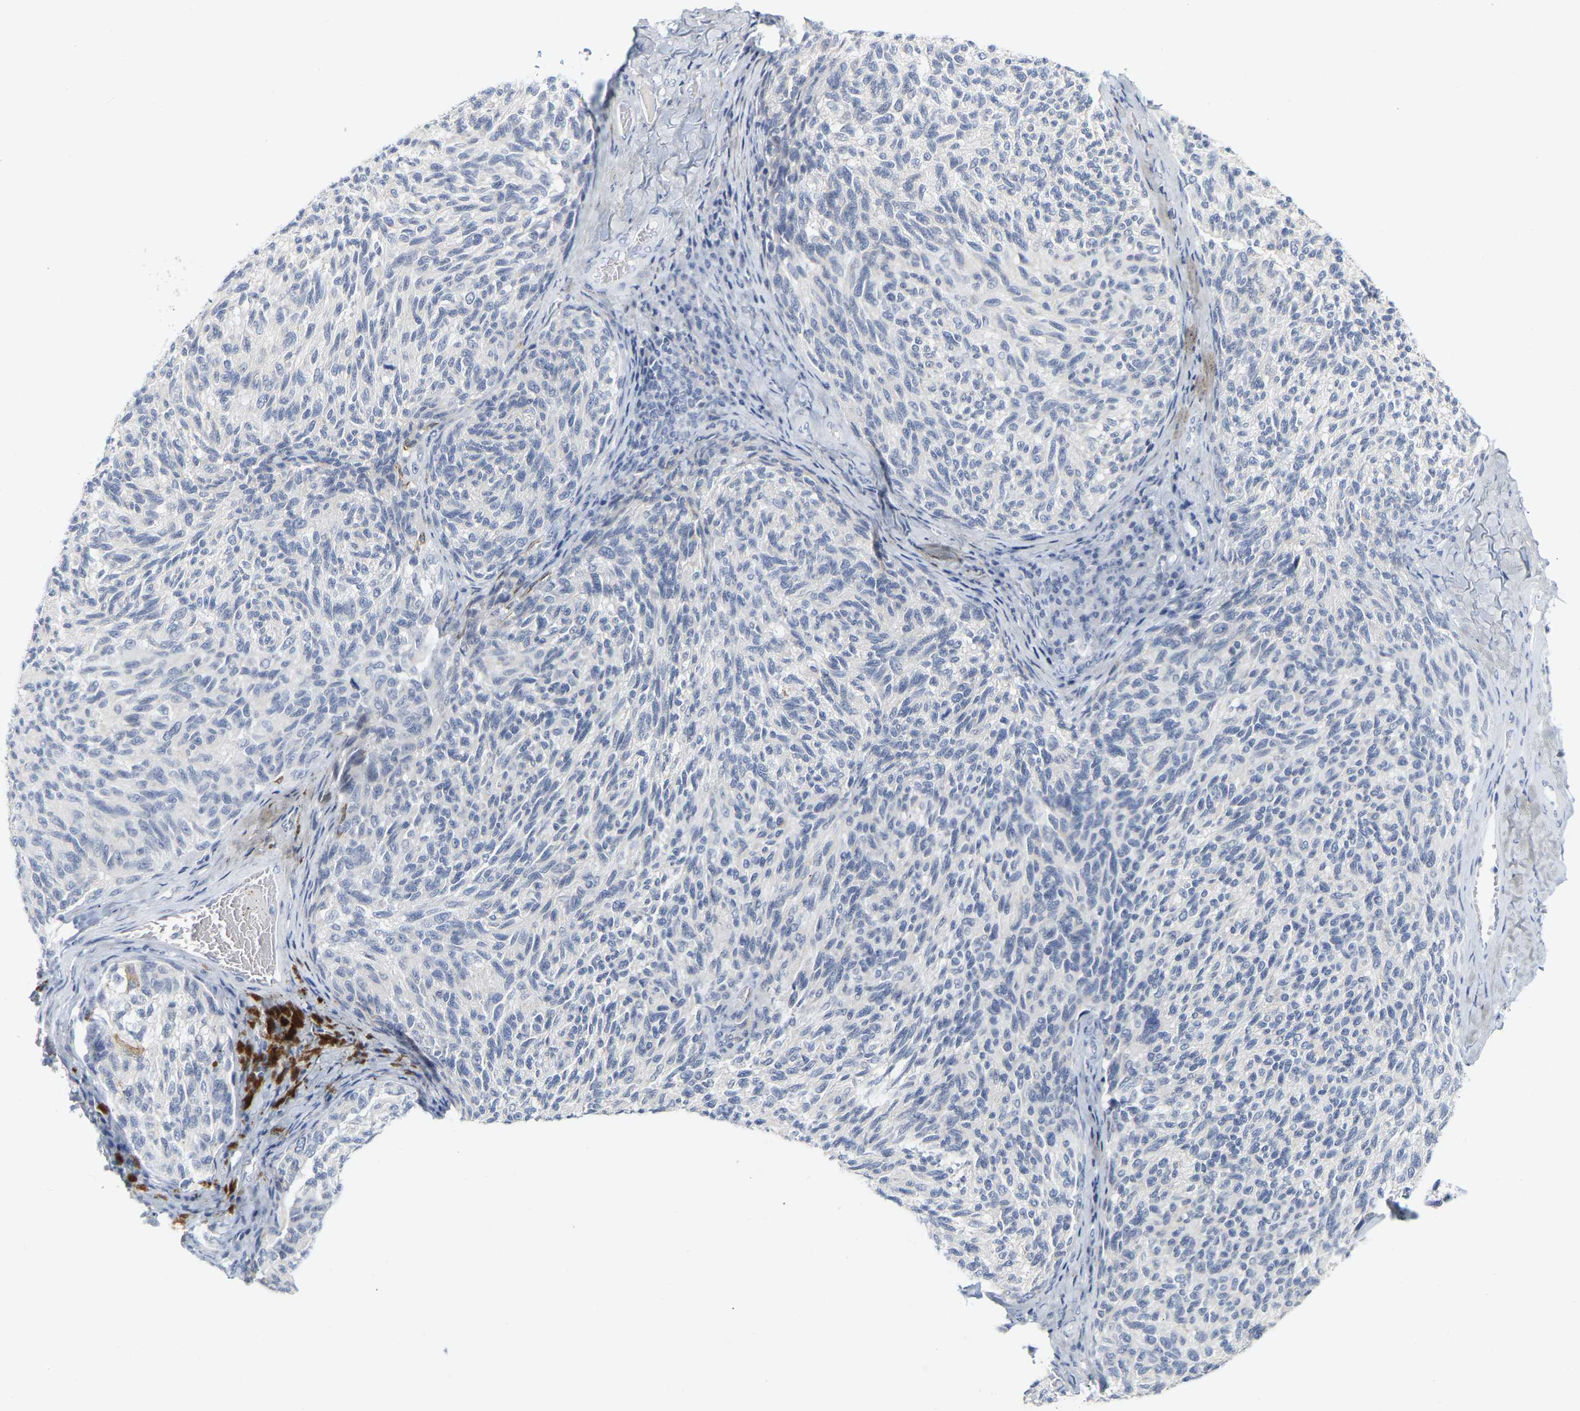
{"staining": {"intensity": "negative", "quantity": "none", "location": "none"}, "tissue": "melanoma", "cell_type": "Tumor cells", "image_type": "cancer", "snomed": [{"axis": "morphology", "description": "Malignant melanoma, NOS"}, {"axis": "topography", "description": "Skin"}], "caption": "A micrograph of malignant melanoma stained for a protein exhibits no brown staining in tumor cells.", "gene": "KRT76", "patient": {"sex": "female", "age": 73}}